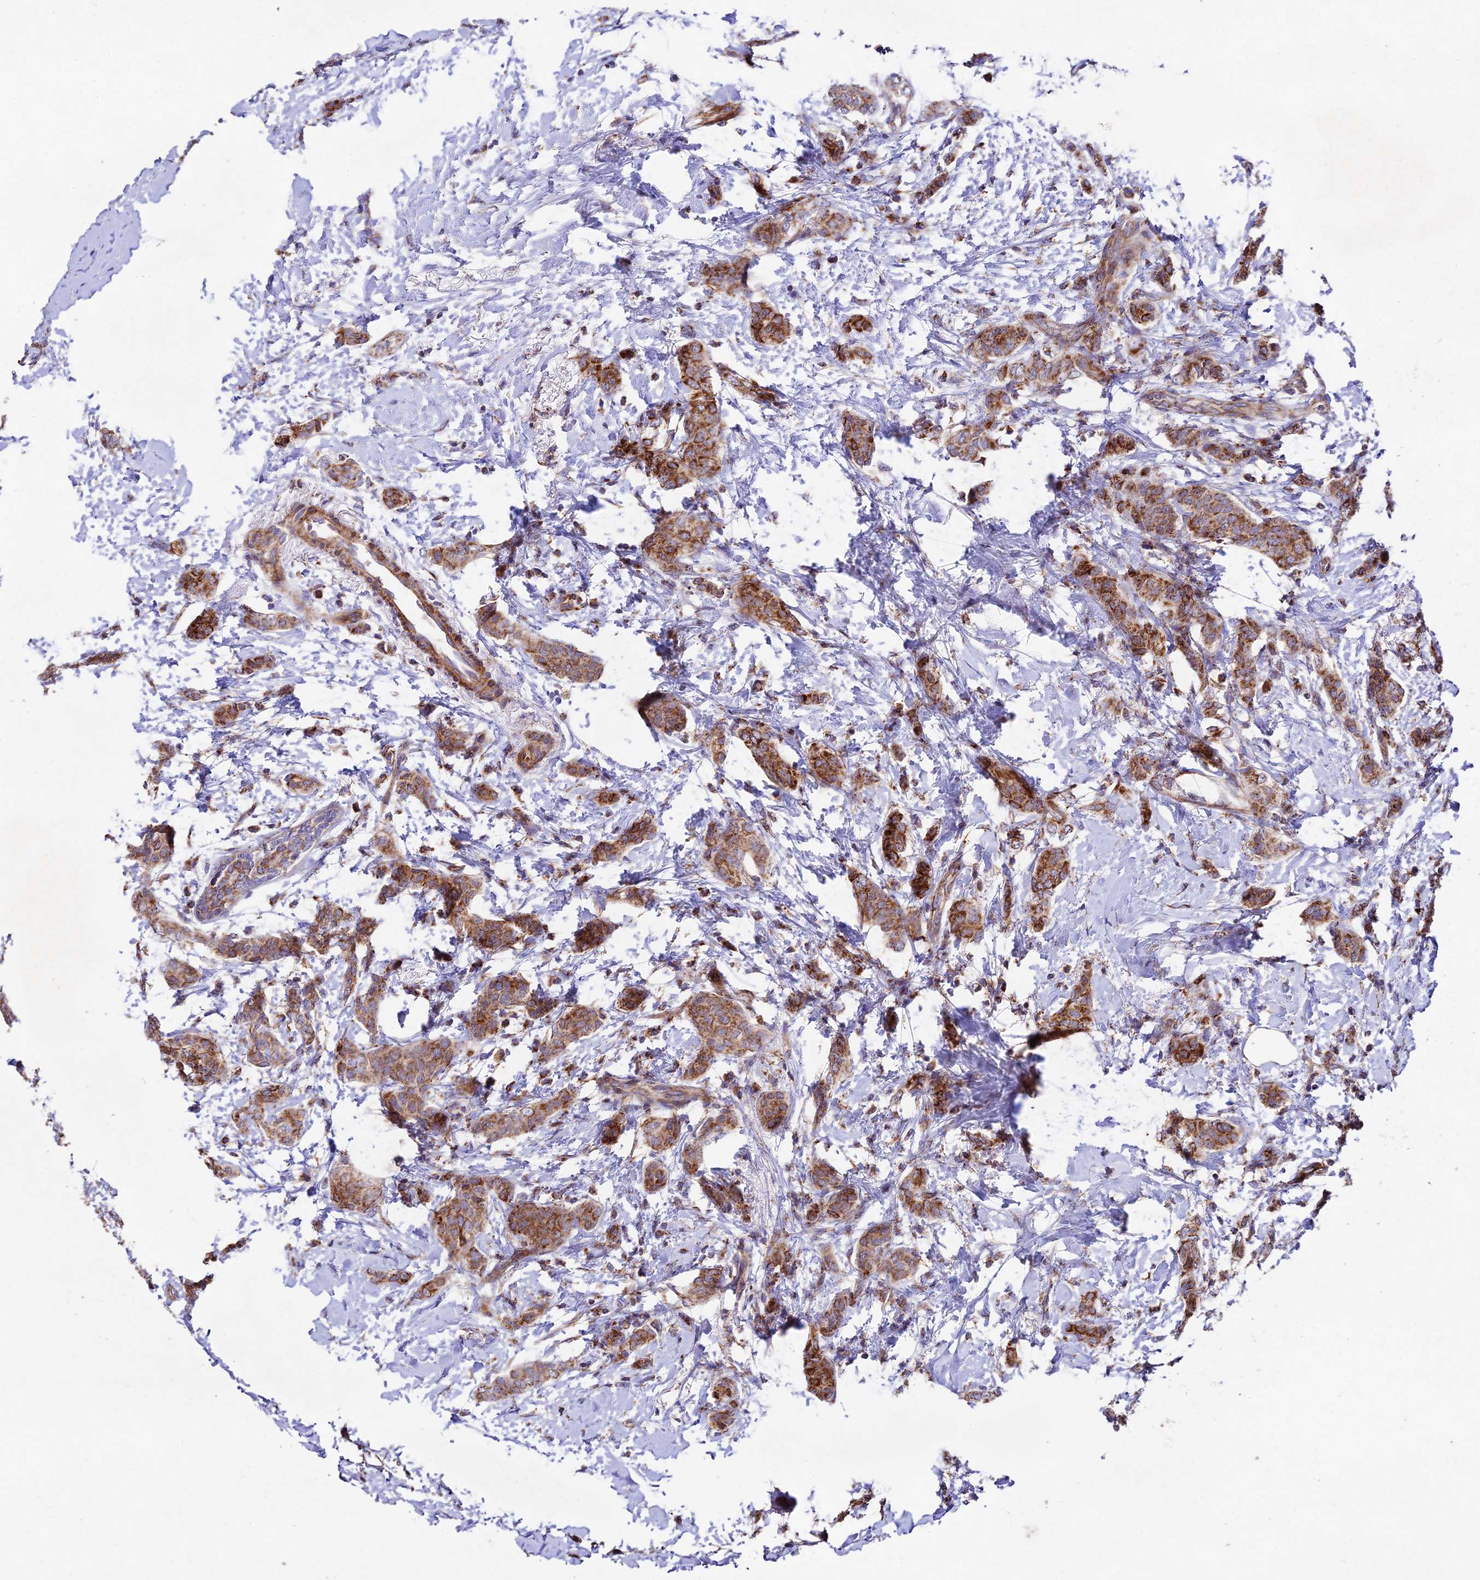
{"staining": {"intensity": "moderate", "quantity": ">75%", "location": "cytoplasmic/membranous"}, "tissue": "breast cancer", "cell_type": "Tumor cells", "image_type": "cancer", "snomed": [{"axis": "morphology", "description": "Duct carcinoma"}, {"axis": "topography", "description": "Breast"}], "caption": "Protein analysis of breast cancer tissue demonstrates moderate cytoplasmic/membranous expression in approximately >75% of tumor cells. The protein is stained brown, and the nuclei are stained in blue (DAB IHC with brightfield microscopy, high magnification).", "gene": "KHDC3L", "patient": {"sex": "female", "age": 72}}